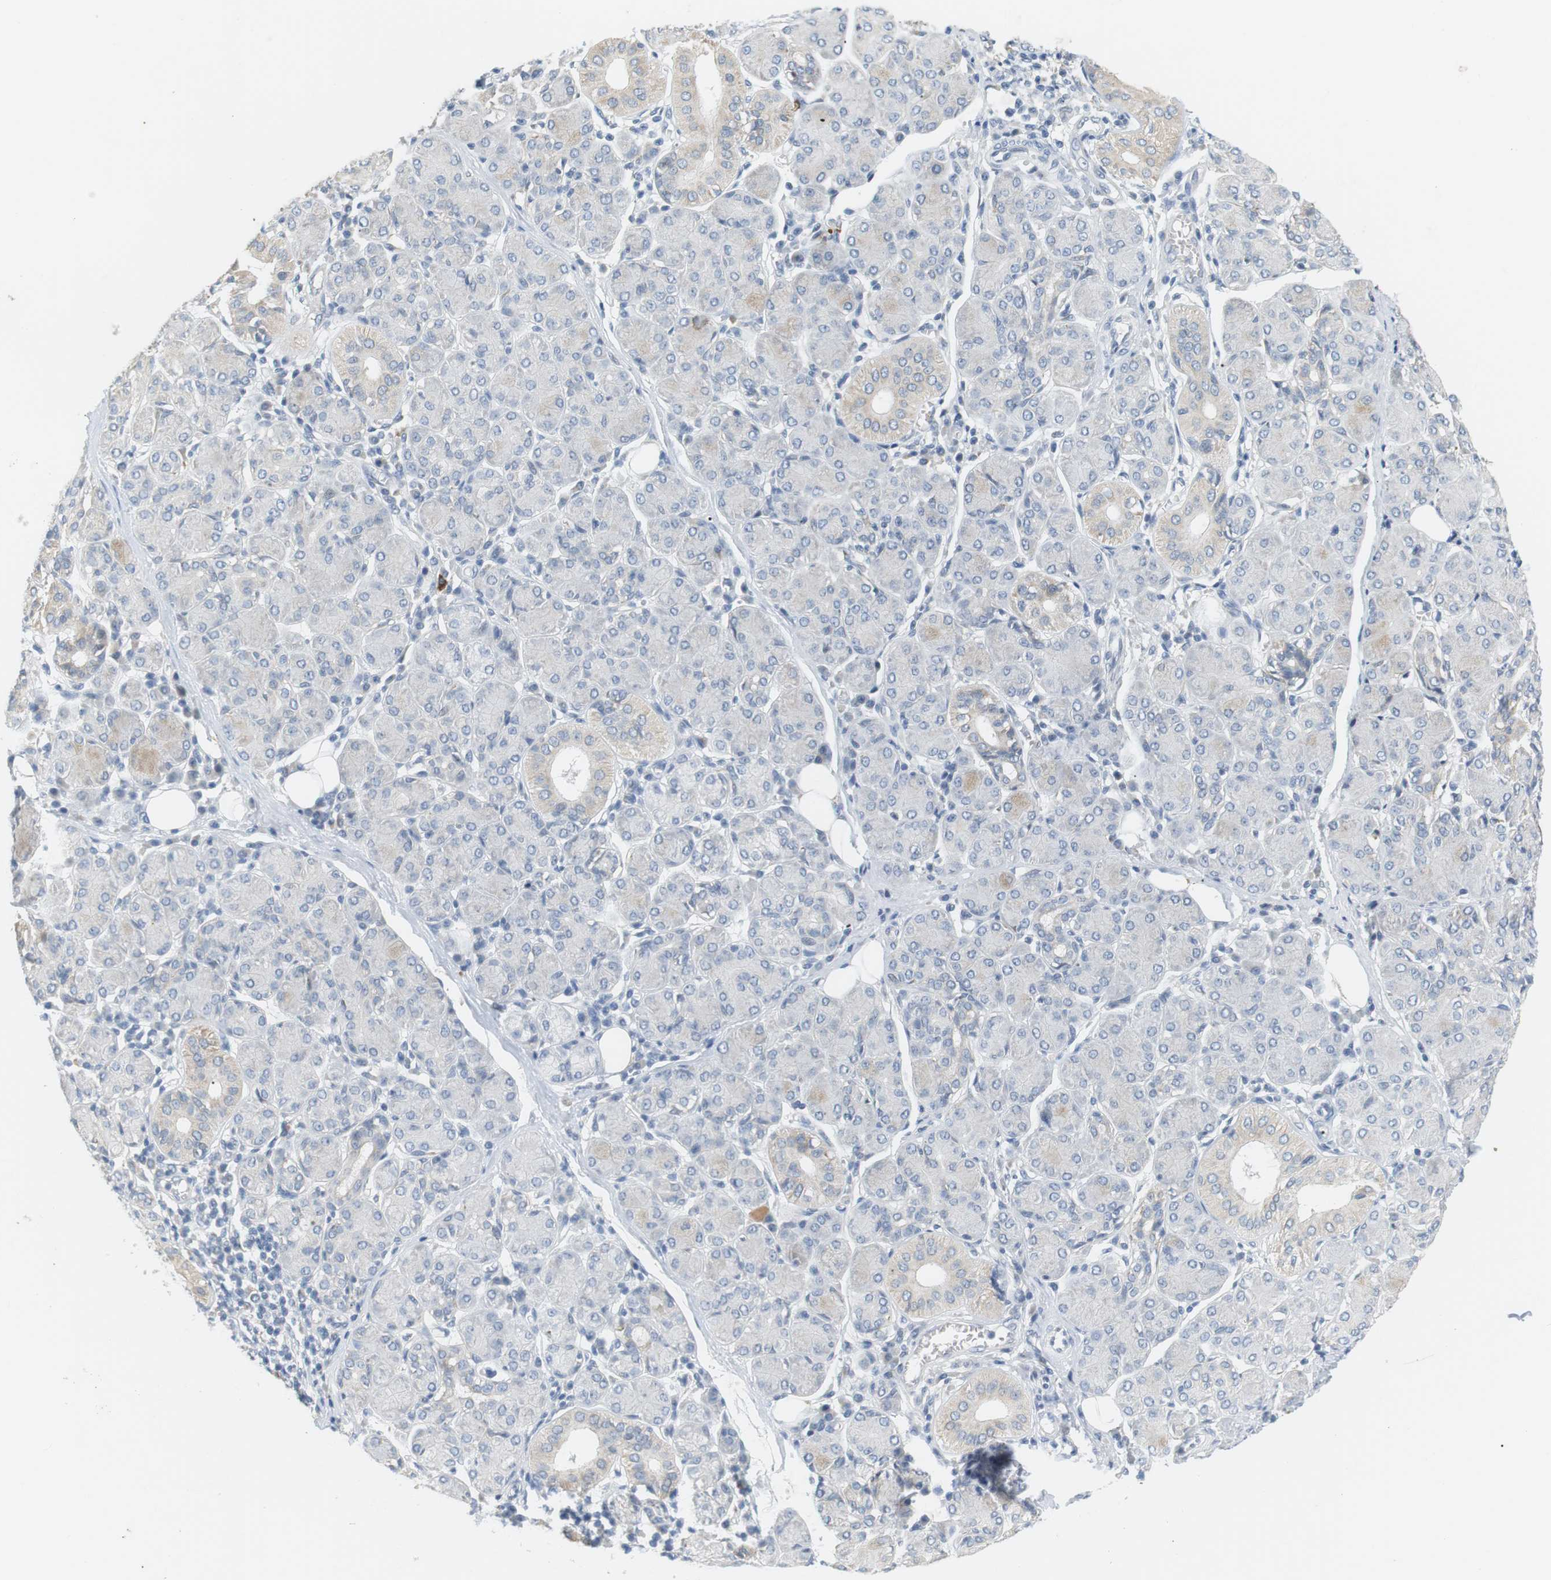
{"staining": {"intensity": "weak", "quantity": "<25%", "location": "cytoplasmic/membranous"}, "tissue": "salivary gland", "cell_type": "Glandular cells", "image_type": "normal", "snomed": [{"axis": "morphology", "description": "Normal tissue, NOS"}, {"axis": "morphology", "description": "Inflammation, NOS"}, {"axis": "topography", "description": "Lymph node"}, {"axis": "topography", "description": "Salivary gland"}], "caption": "Protein analysis of normal salivary gland displays no significant staining in glandular cells. (Brightfield microscopy of DAB immunohistochemistry at high magnification).", "gene": "CD300E", "patient": {"sex": "male", "age": 3}}